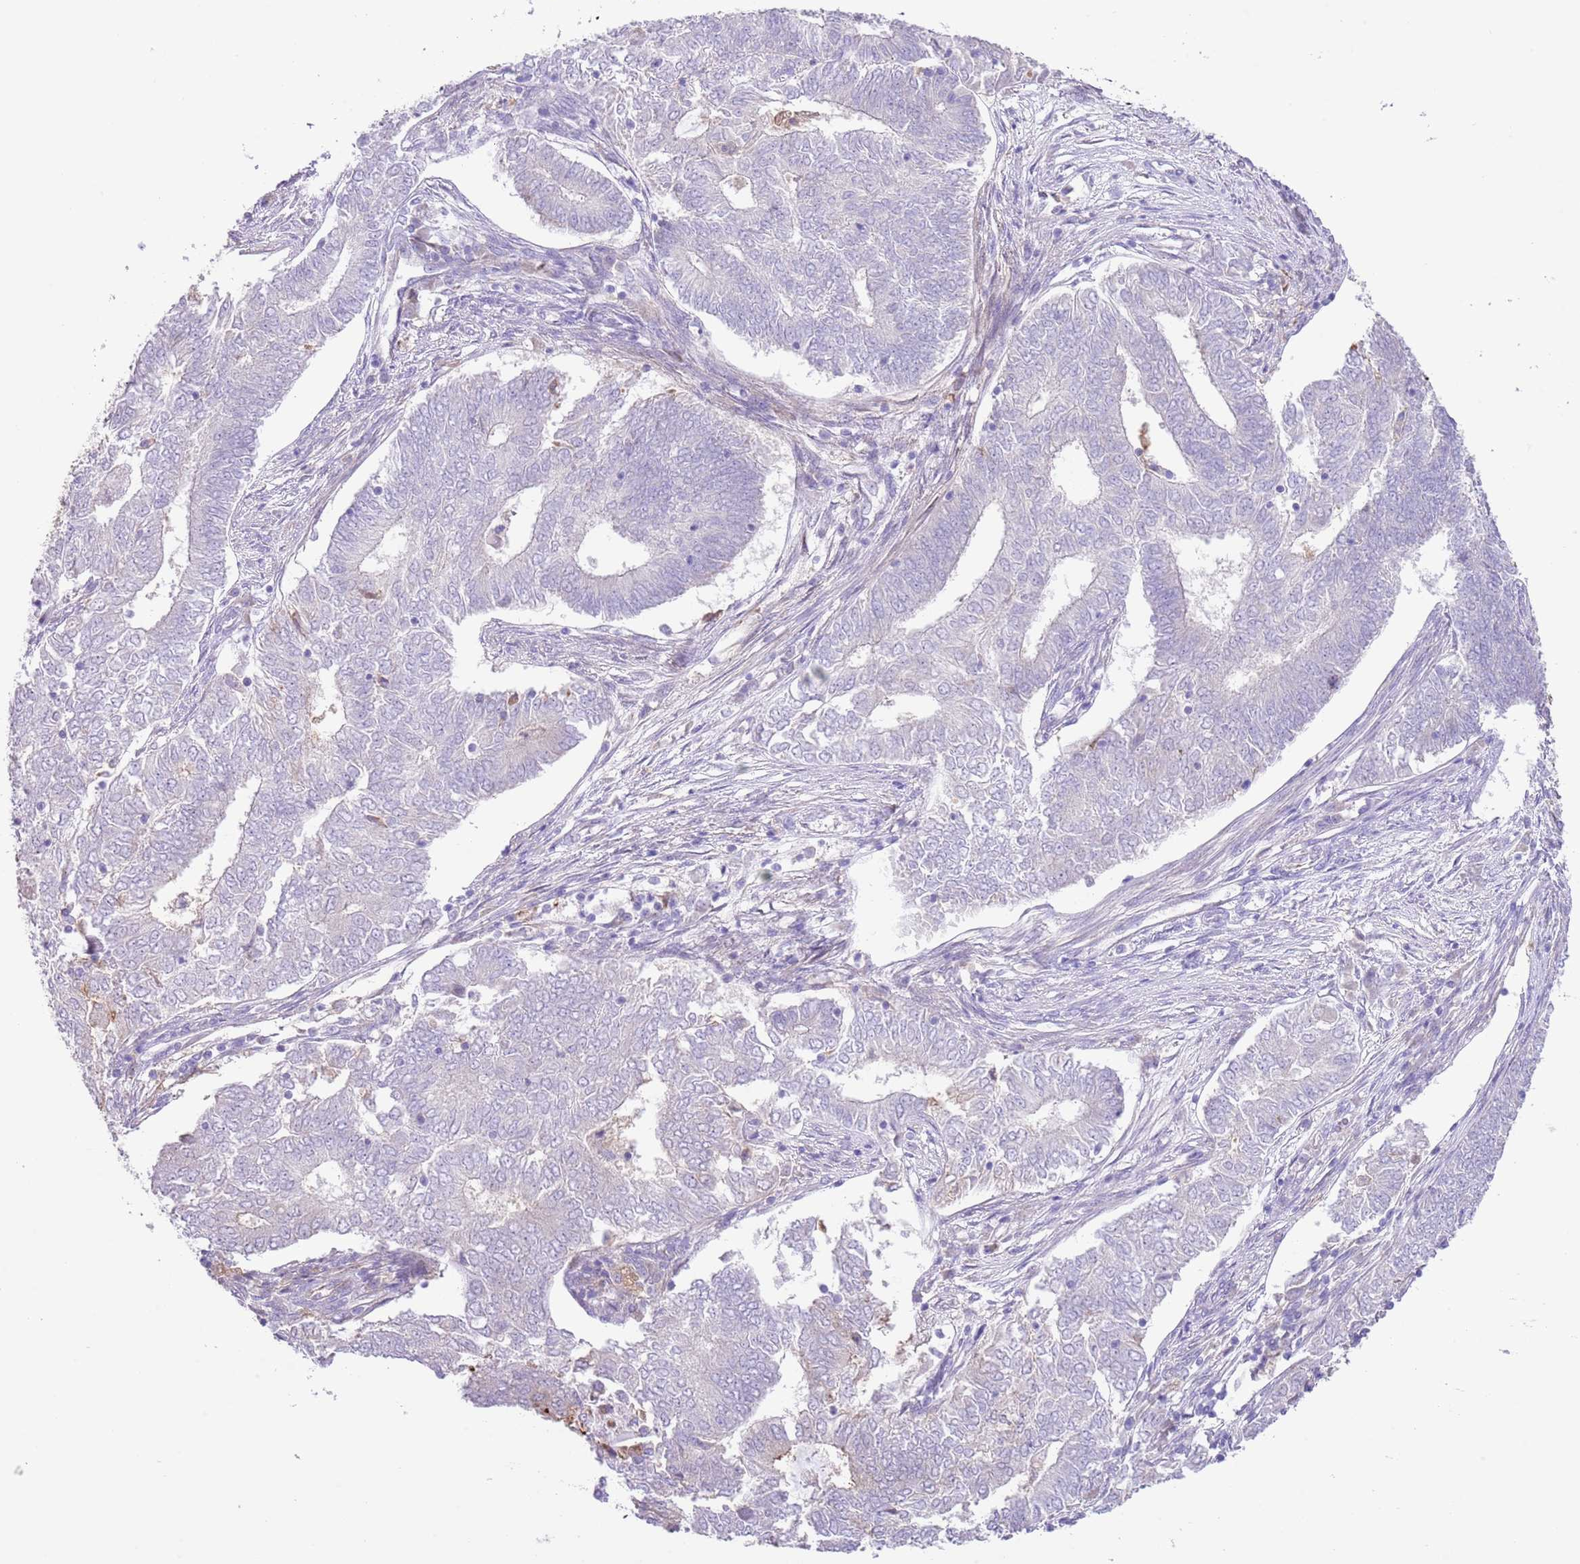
{"staining": {"intensity": "negative", "quantity": "none", "location": "none"}, "tissue": "endometrial cancer", "cell_type": "Tumor cells", "image_type": "cancer", "snomed": [{"axis": "morphology", "description": "Adenocarcinoma, NOS"}, {"axis": "topography", "description": "Endometrium"}], "caption": "The IHC photomicrograph has no significant positivity in tumor cells of adenocarcinoma (endometrial) tissue.", "gene": "IGF1", "patient": {"sex": "female", "age": 62}}